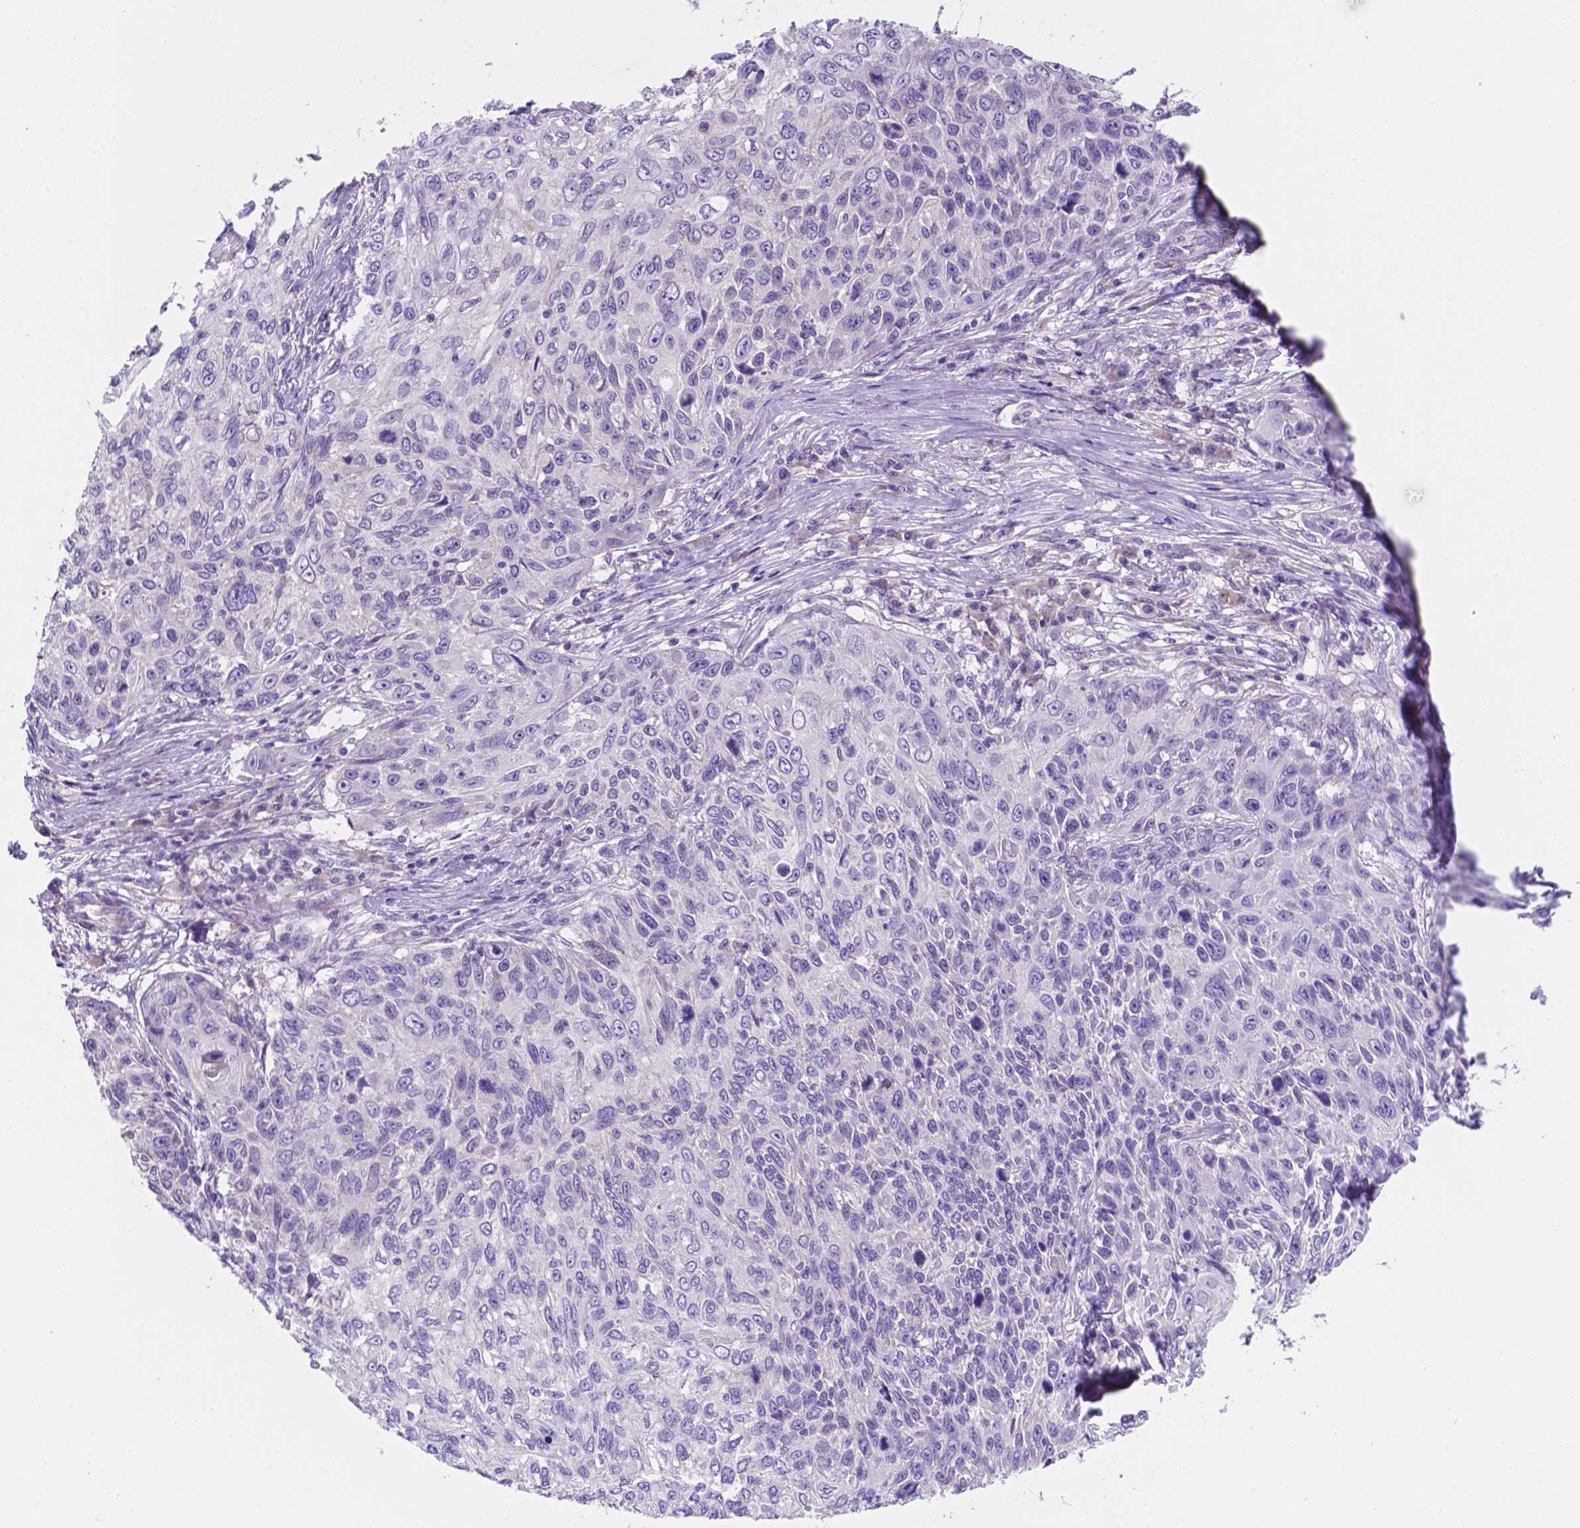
{"staining": {"intensity": "negative", "quantity": "none", "location": "none"}, "tissue": "skin cancer", "cell_type": "Tumor cells", "image_type": "cancer", "snomed": [{"axis": "morphology", "description": "Squamous cell carcinoma, NOS"}, {"axis": "topography", "description": "Skin"}], "caption": "High magnification brightfield microscopy of skin cancer stained with DAB (brown) and counterstained with hematoxylin (blue): tumor cells show no significant expression.", "gene": "CEACAM7", "patient": {"sex": "male", "age": 92}}